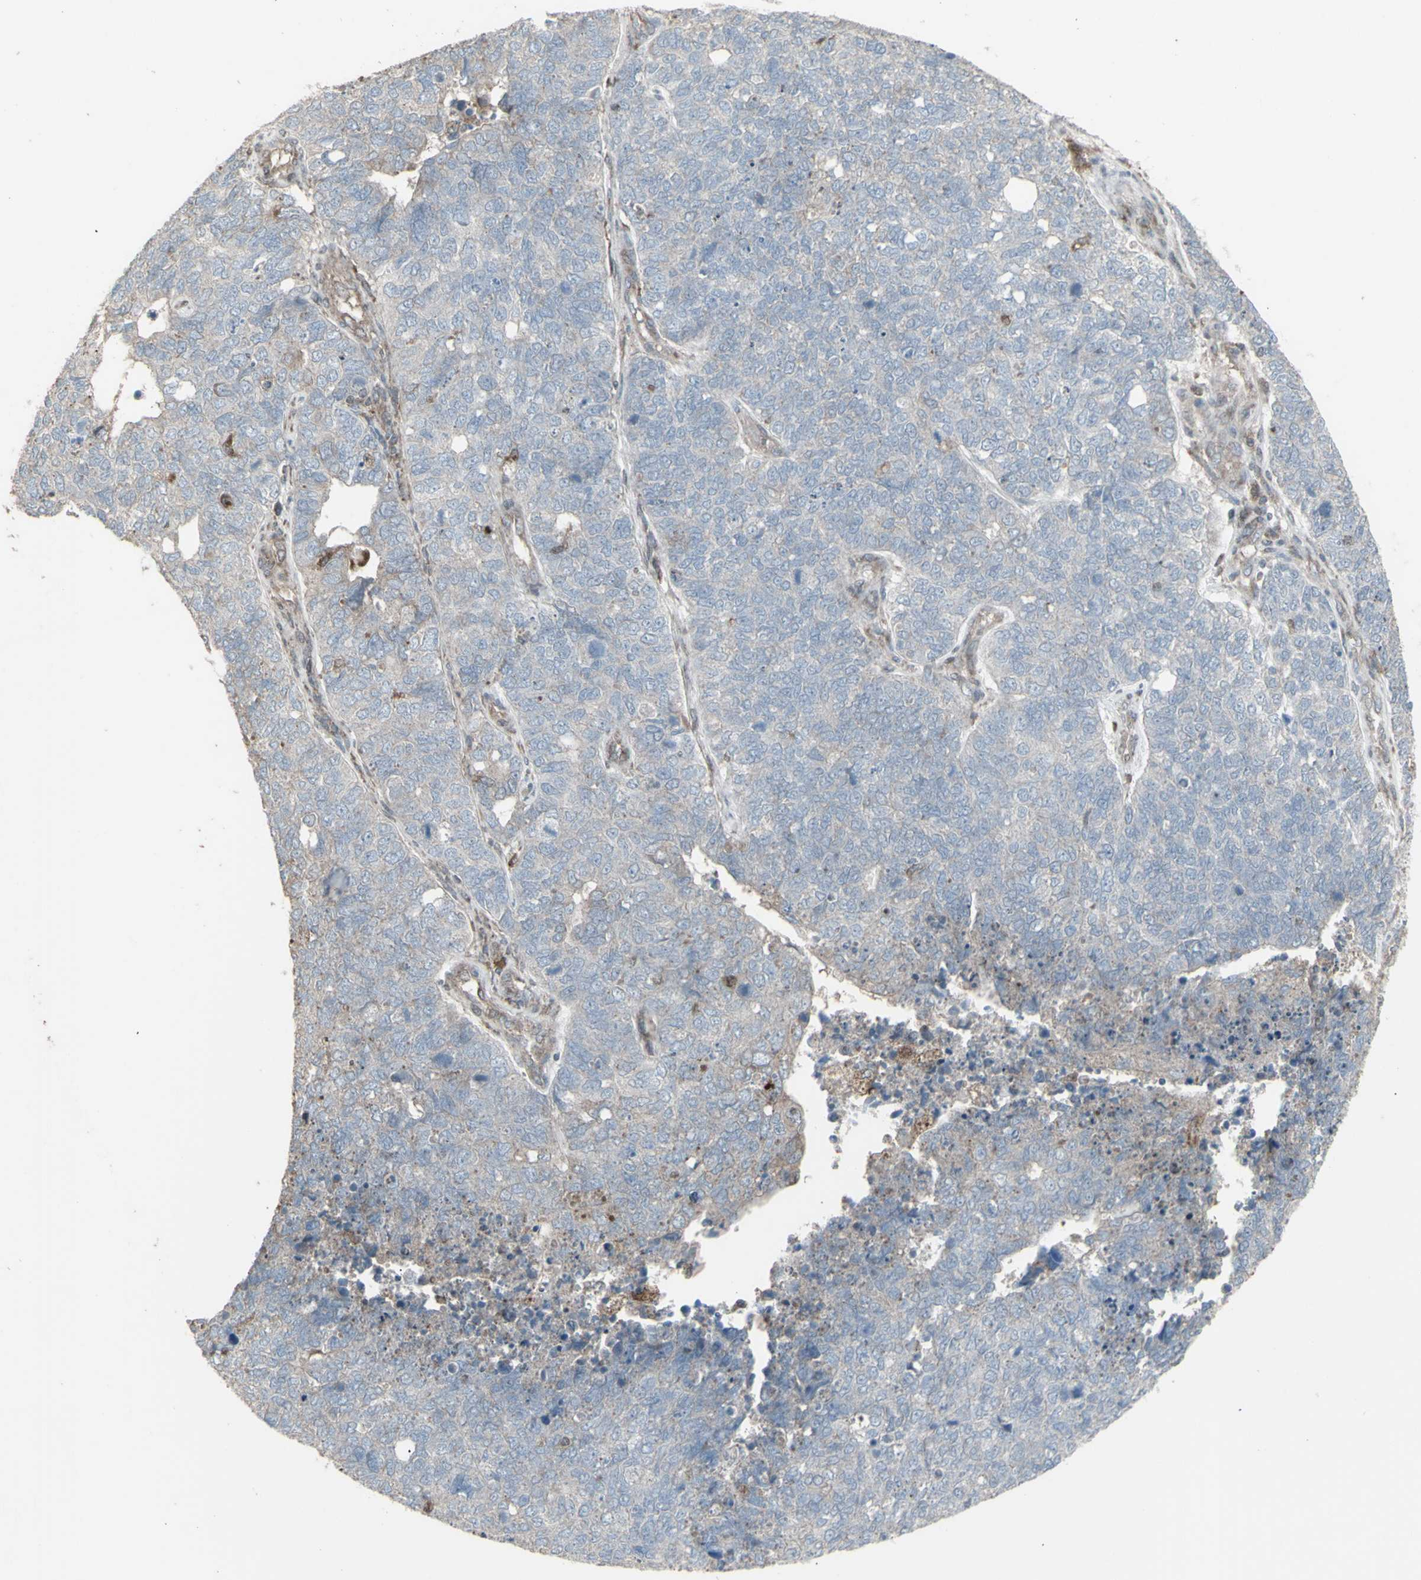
{"staining": {"intensity": "negative", "quantity": "none", "location": "none"}, "tissue": "cervical cancer", "cell_type": "Tumor cells", "image_type": "cancer", "snomed": [{"axis": "morphology", "description": "Squamous cell carcinoma, NOS"}, {"axis": "topography", "description": "Cervix"}], "caption": "There is no significant expression in tumor cells of cervical squamous cell carcinoma.", "gene": "RNASEL", "patient": {"sex": "female", "age": 63}}